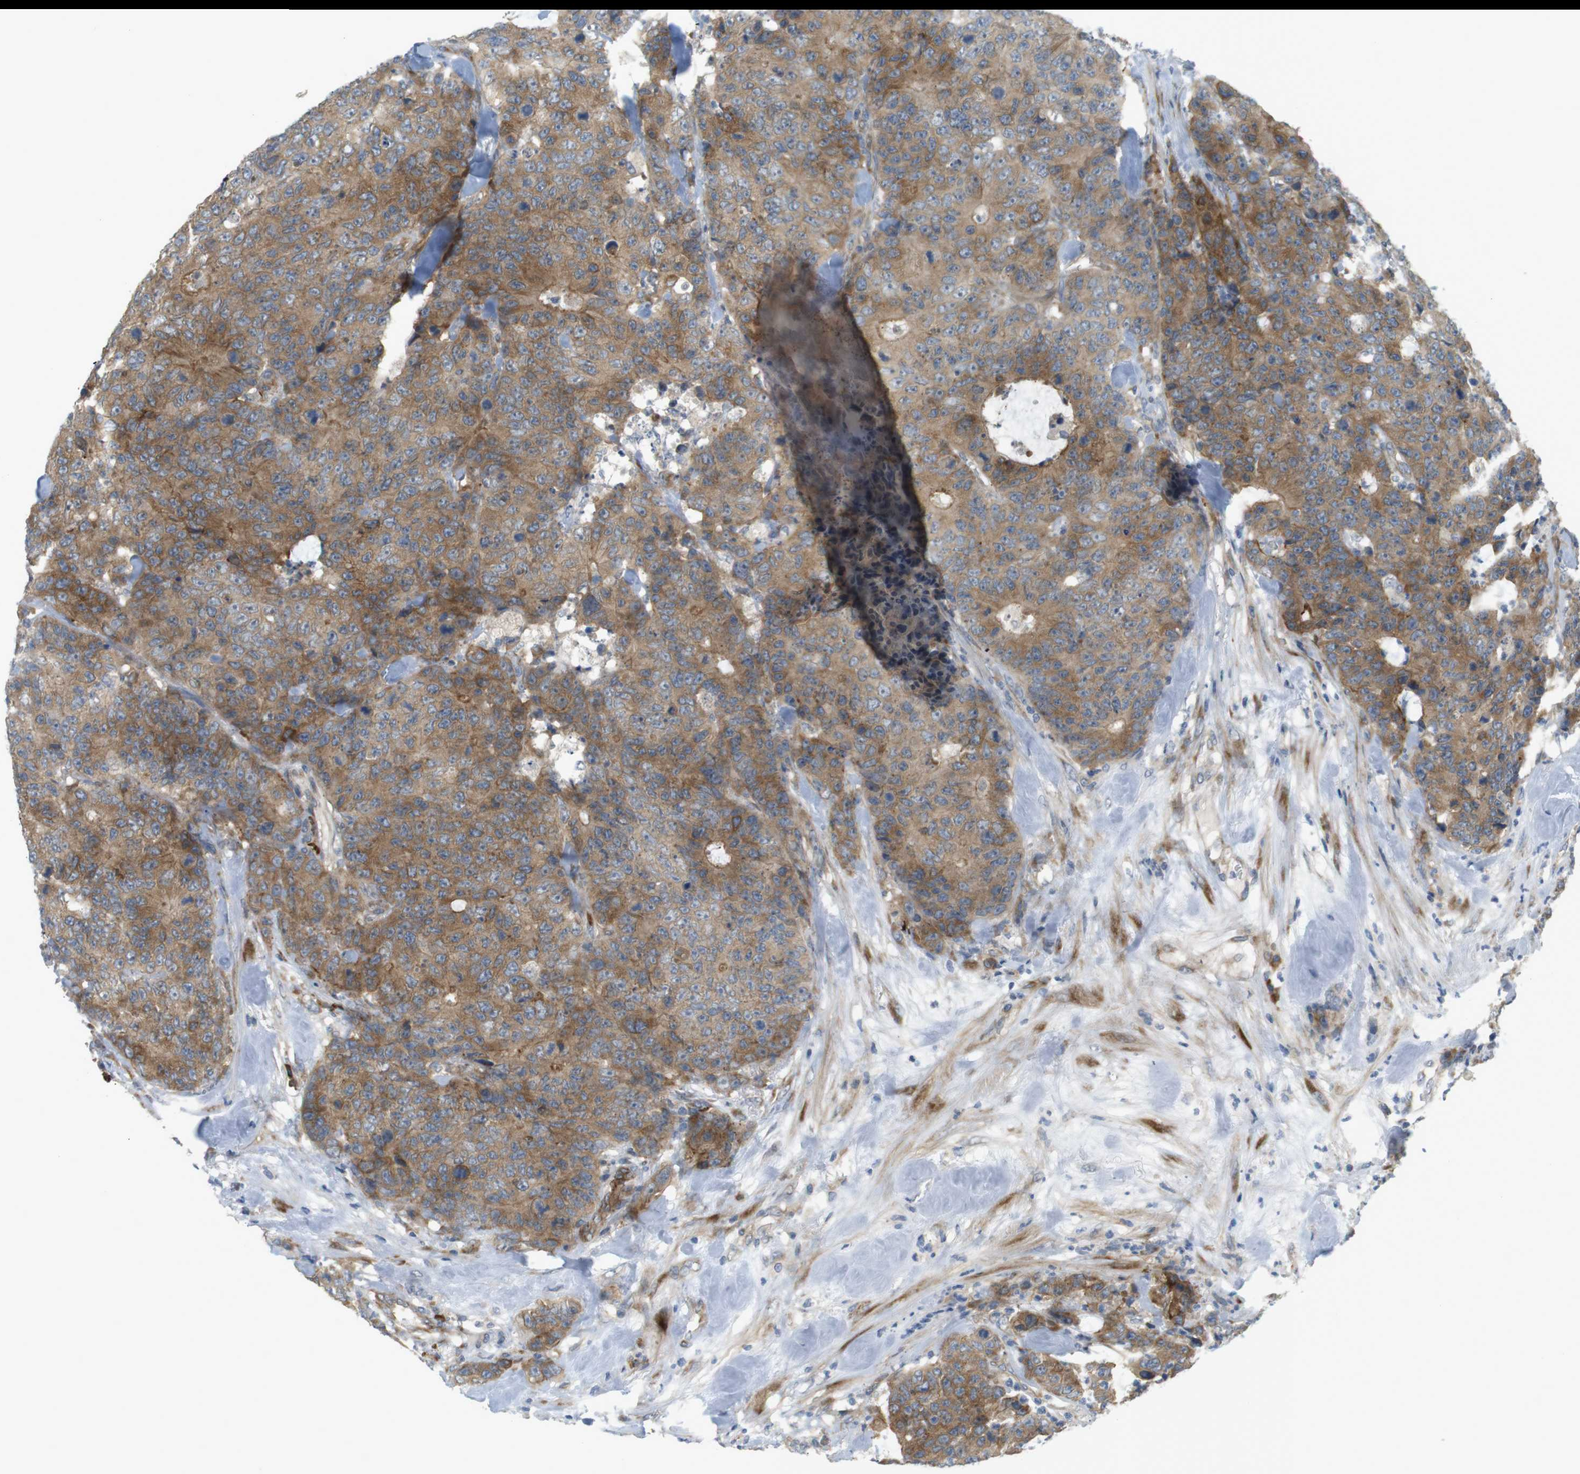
{"staining": {"intensity": "moderate", "quantity": "25%-75%", "location": "cytoplasmic/membranous"}, "tissue": "colorectal cancer", "cell_type": "Tumor cells", "image_type": "cancer", "snomed": [{"axis": "morphology", "description": "Adenocarcinoma, NOS"}, {"axis": "topography", "description": "Colon"}], "caption": "Protein staining exhibits moderate cytoplasmic/membranous positivity in approximately 25%-75% of tumor cells in adenocarcinoma (colorectal).", "gene": "GJC3", "patient": {"sex": "female", "age": 86}}